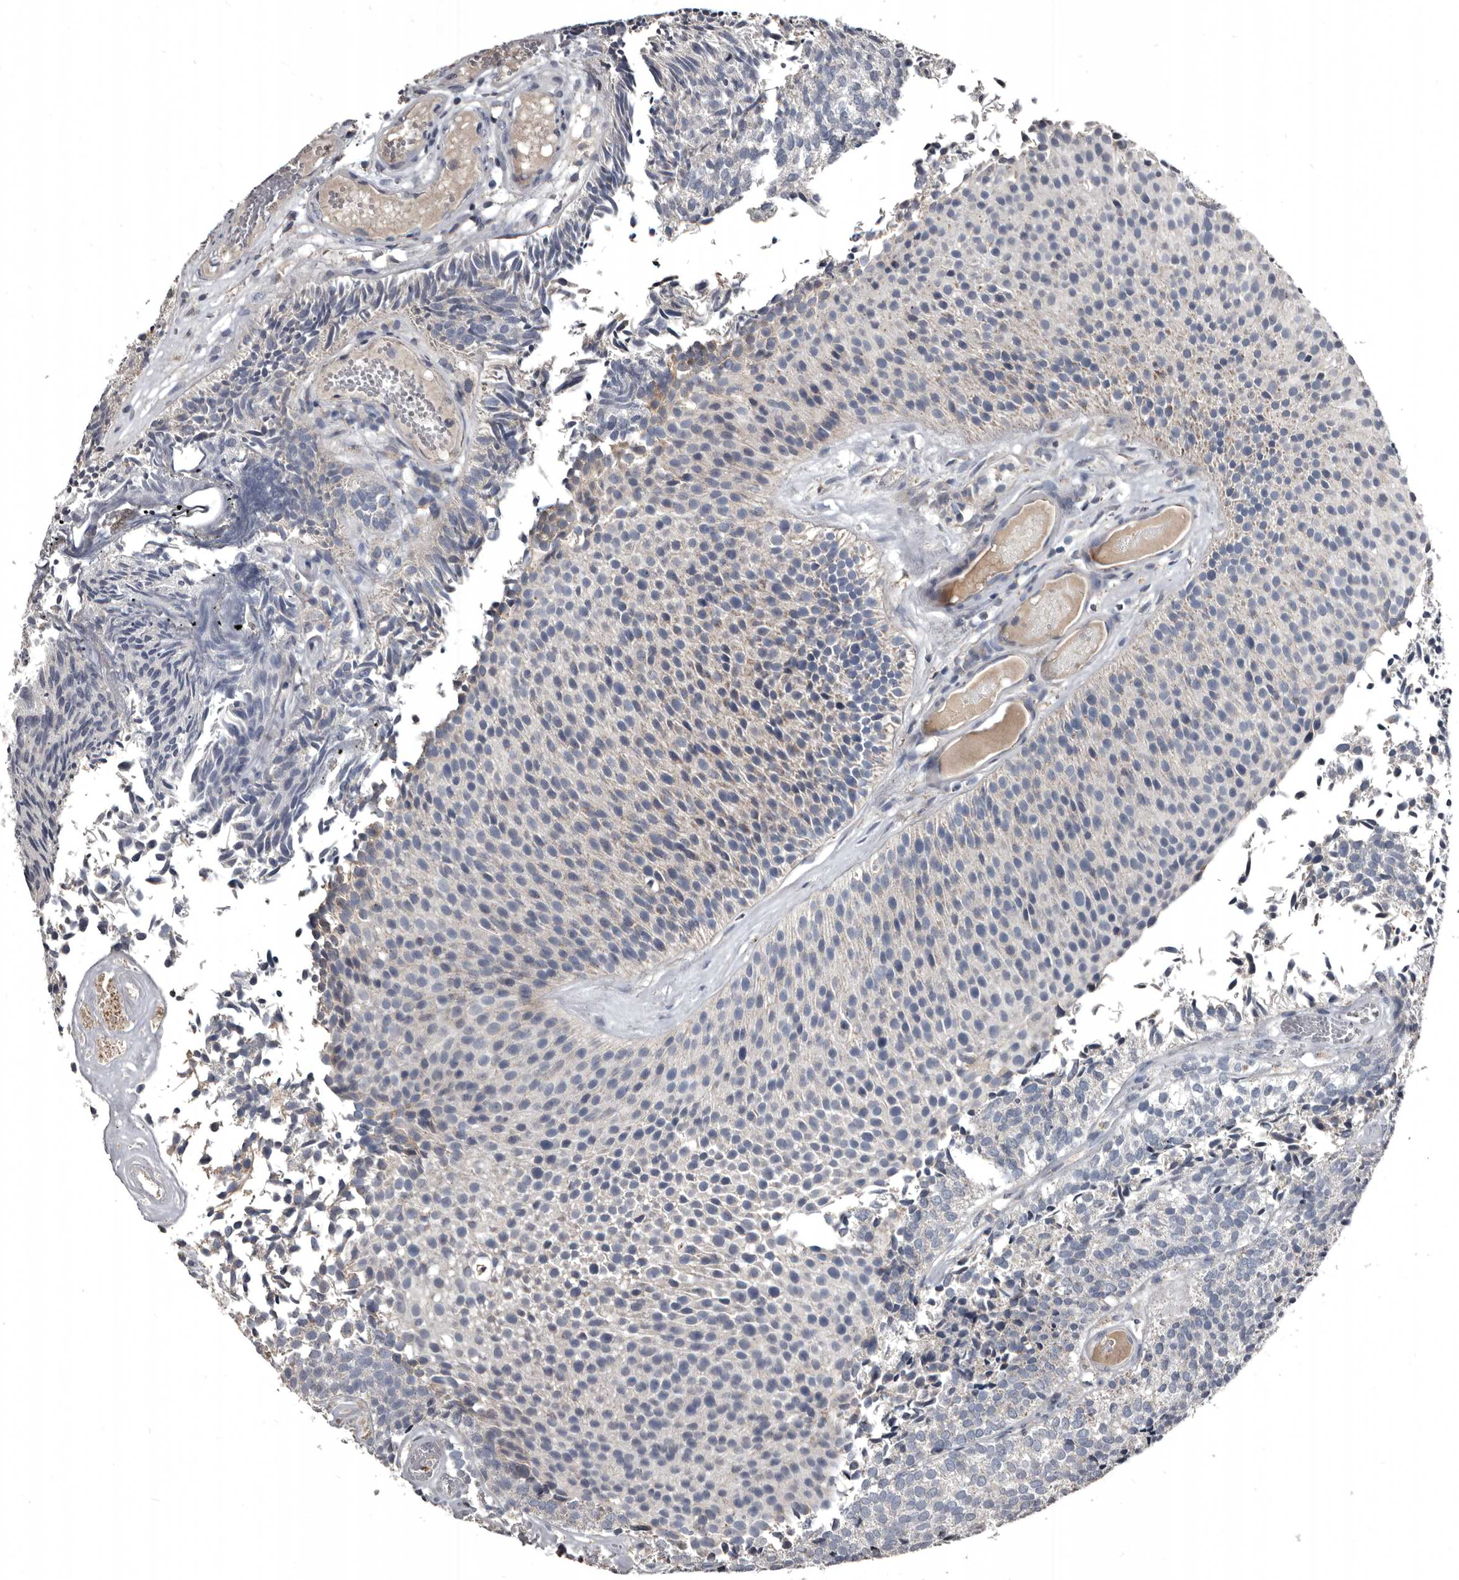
{"staining": {"intensity": "negative", "quantity": "none", "location": "none"}, "tissue": "urothelial cancer", "cell_type": "Tumor cells", "image_type": "cancer", "snomed": [{"axis": "morphology", "description": "Urothelial carcinoma, Low grade"}, {"axis": "topography", "description": "Urinary bladder"}], "caption": "A micrograph of human urothelial cancer is negative for staining in tumor cells. Nuclei are stained in blue.", "gene": "GREB1", "patient": {"sex": "male", "age": 86}}